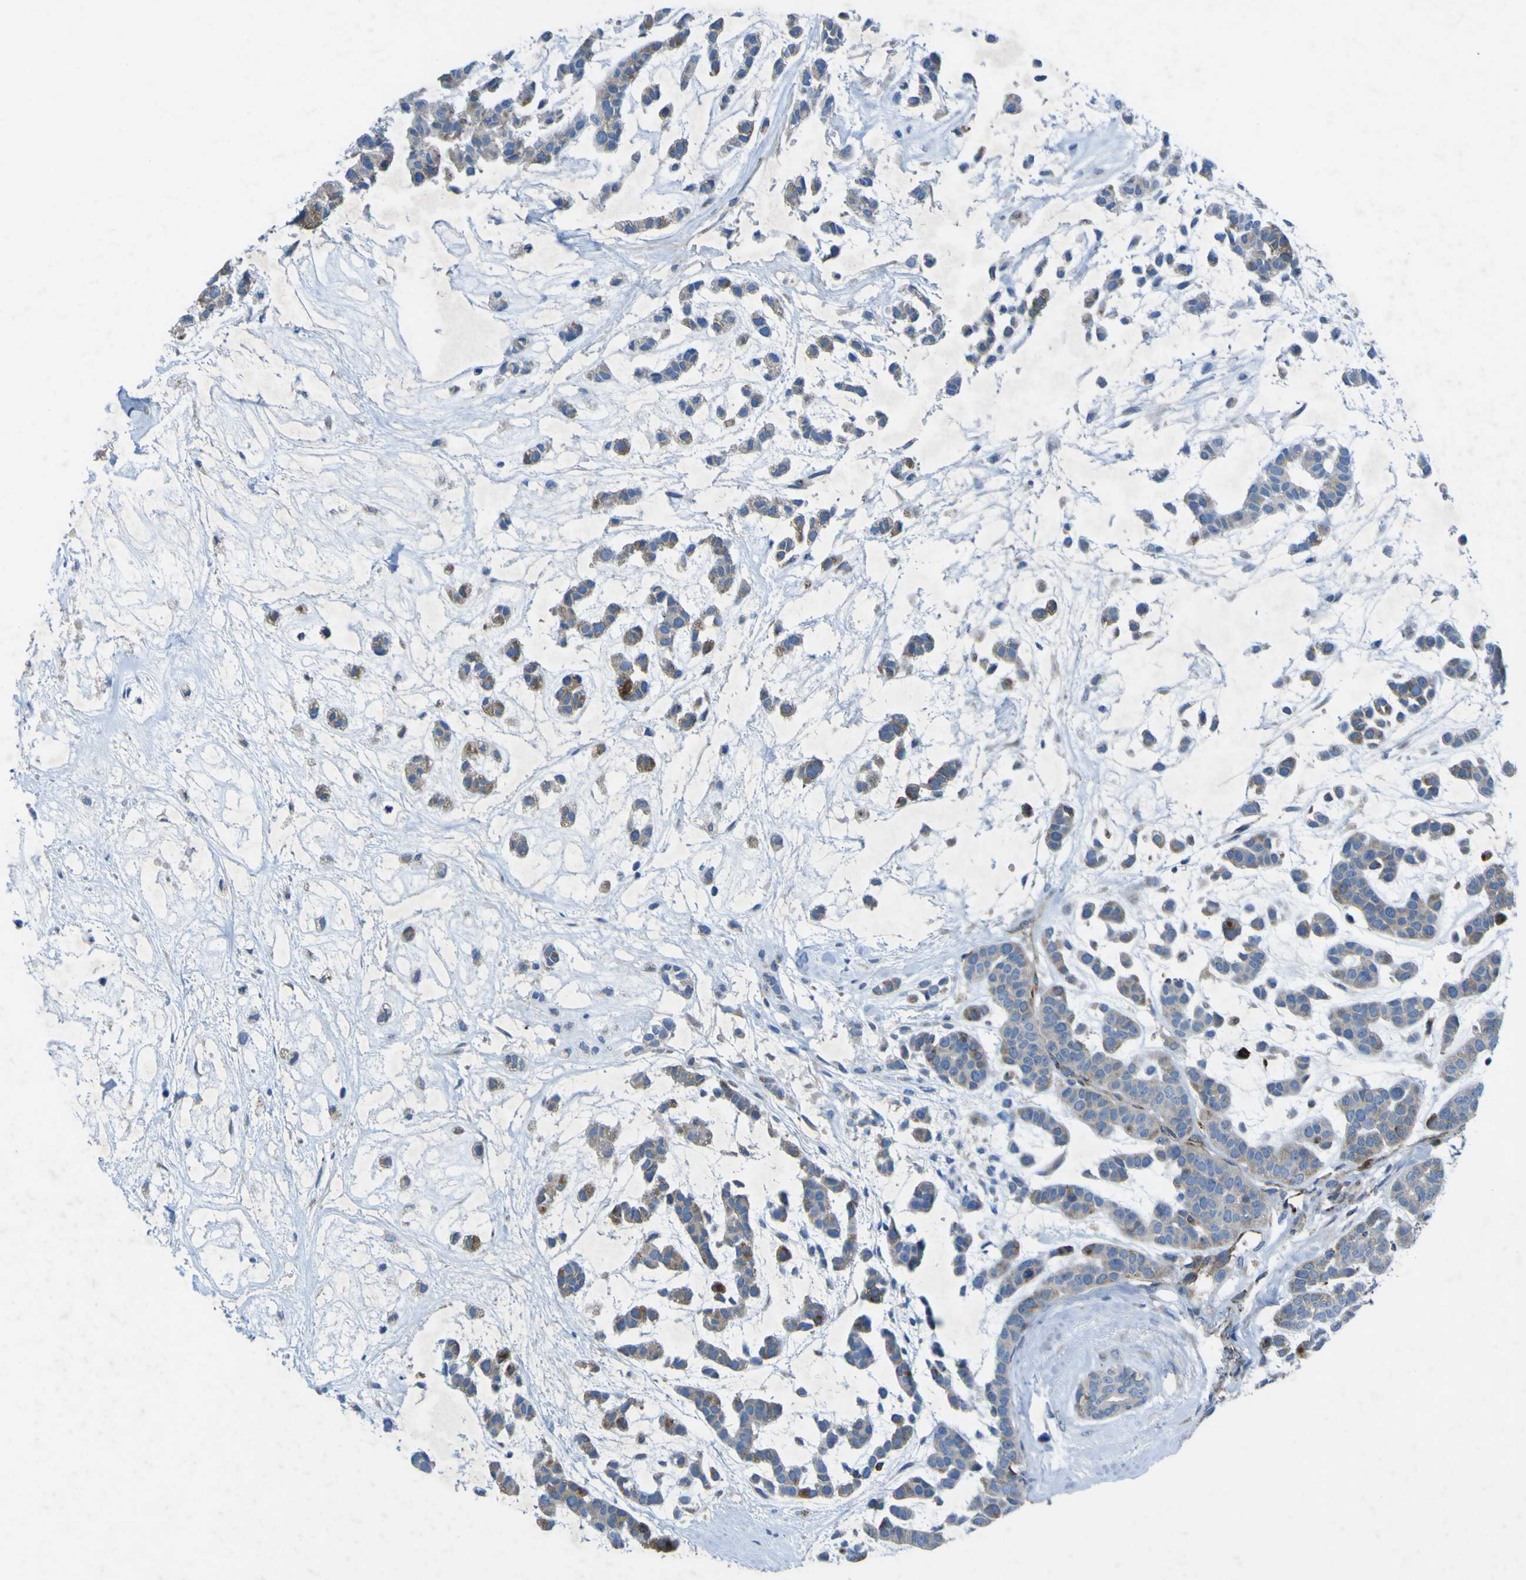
{"staining": {"intensity": "moderate", "quantity": "<25%", "location": "cytoplasmic/membranous"}, "tissue": "head and neck cancer", "cell_type": "Tumor cells", "image_type": "cancer", "snomed": [{"axis": "morphology", "description": "Adenocarcinoma, NOS"}, {"axis": "morphology", "description": "Adenoma, NOS"}, {"axis": "topography", "description": "Head-Neck"}], "caption": "An image showing moderate cytoplasmic/membranous staining in approximately <25% of tumor cells in adenocarcinoma (head and neck), as visualized by brown immunohistochemical staining.", "gene": "CST3", "patient": {"sex": "female", "age": 55}}